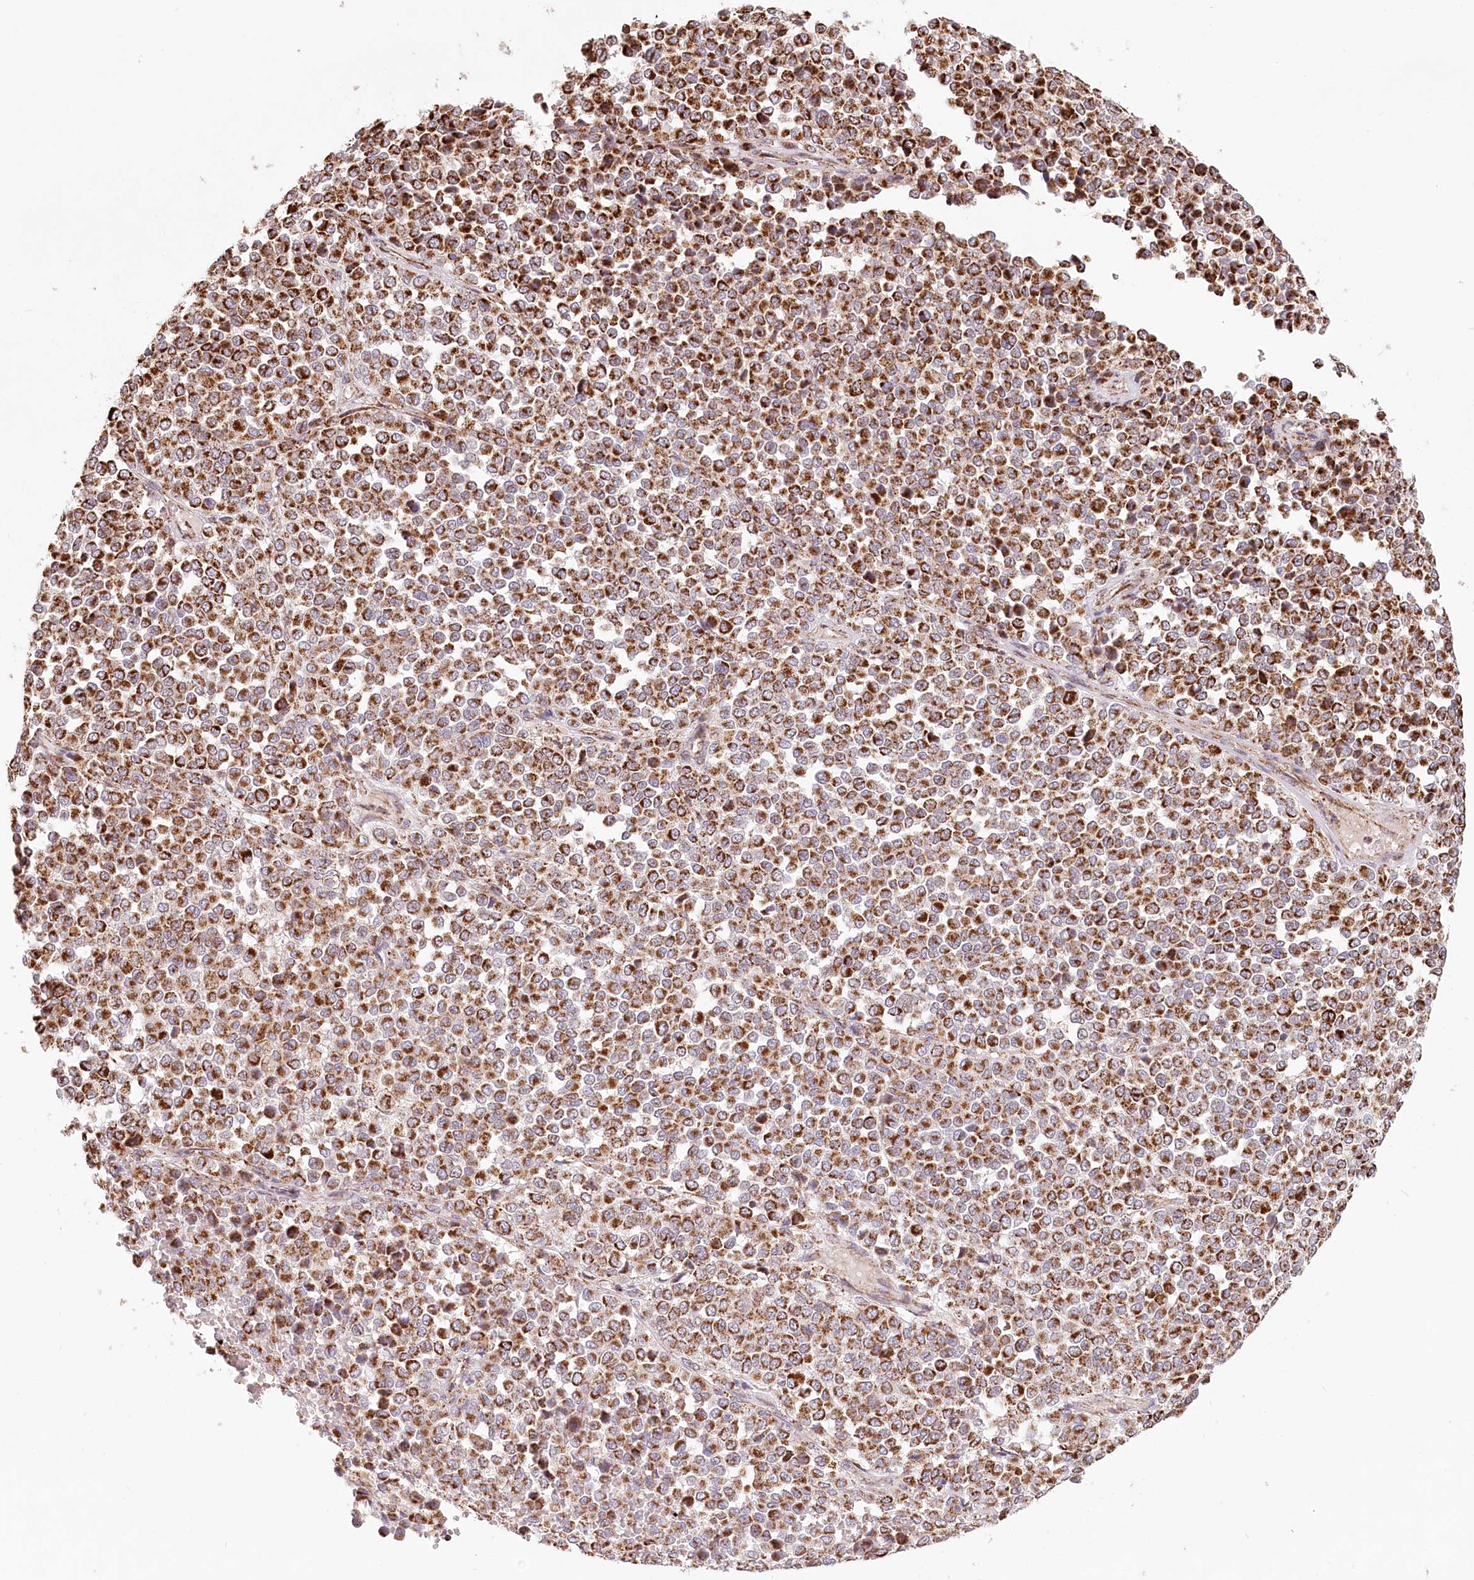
{"staining": {"intensity": "strong", "quantity": ">75%", "location": "cytoplasmic/membranous"}, "tissue": "melanoma", "cell_type": "Tumor cells", "image_type": "cancer", "snomed": [{"axis": "morphology", "description": "Malignant melanoma, Metastatic site"}, {"axis": "topography", "description": "Pancreas"}], "caption": "Immunohistochemistry (IHC) (DAB (3,3'-diaminobenzidine)) staining of melanoma exhibits strong cytoplasmic/membranous protein expression in approximately >75% of tumor cells.", "gene": "UMPS", "patient": {"sex": "female", "age": 30}}